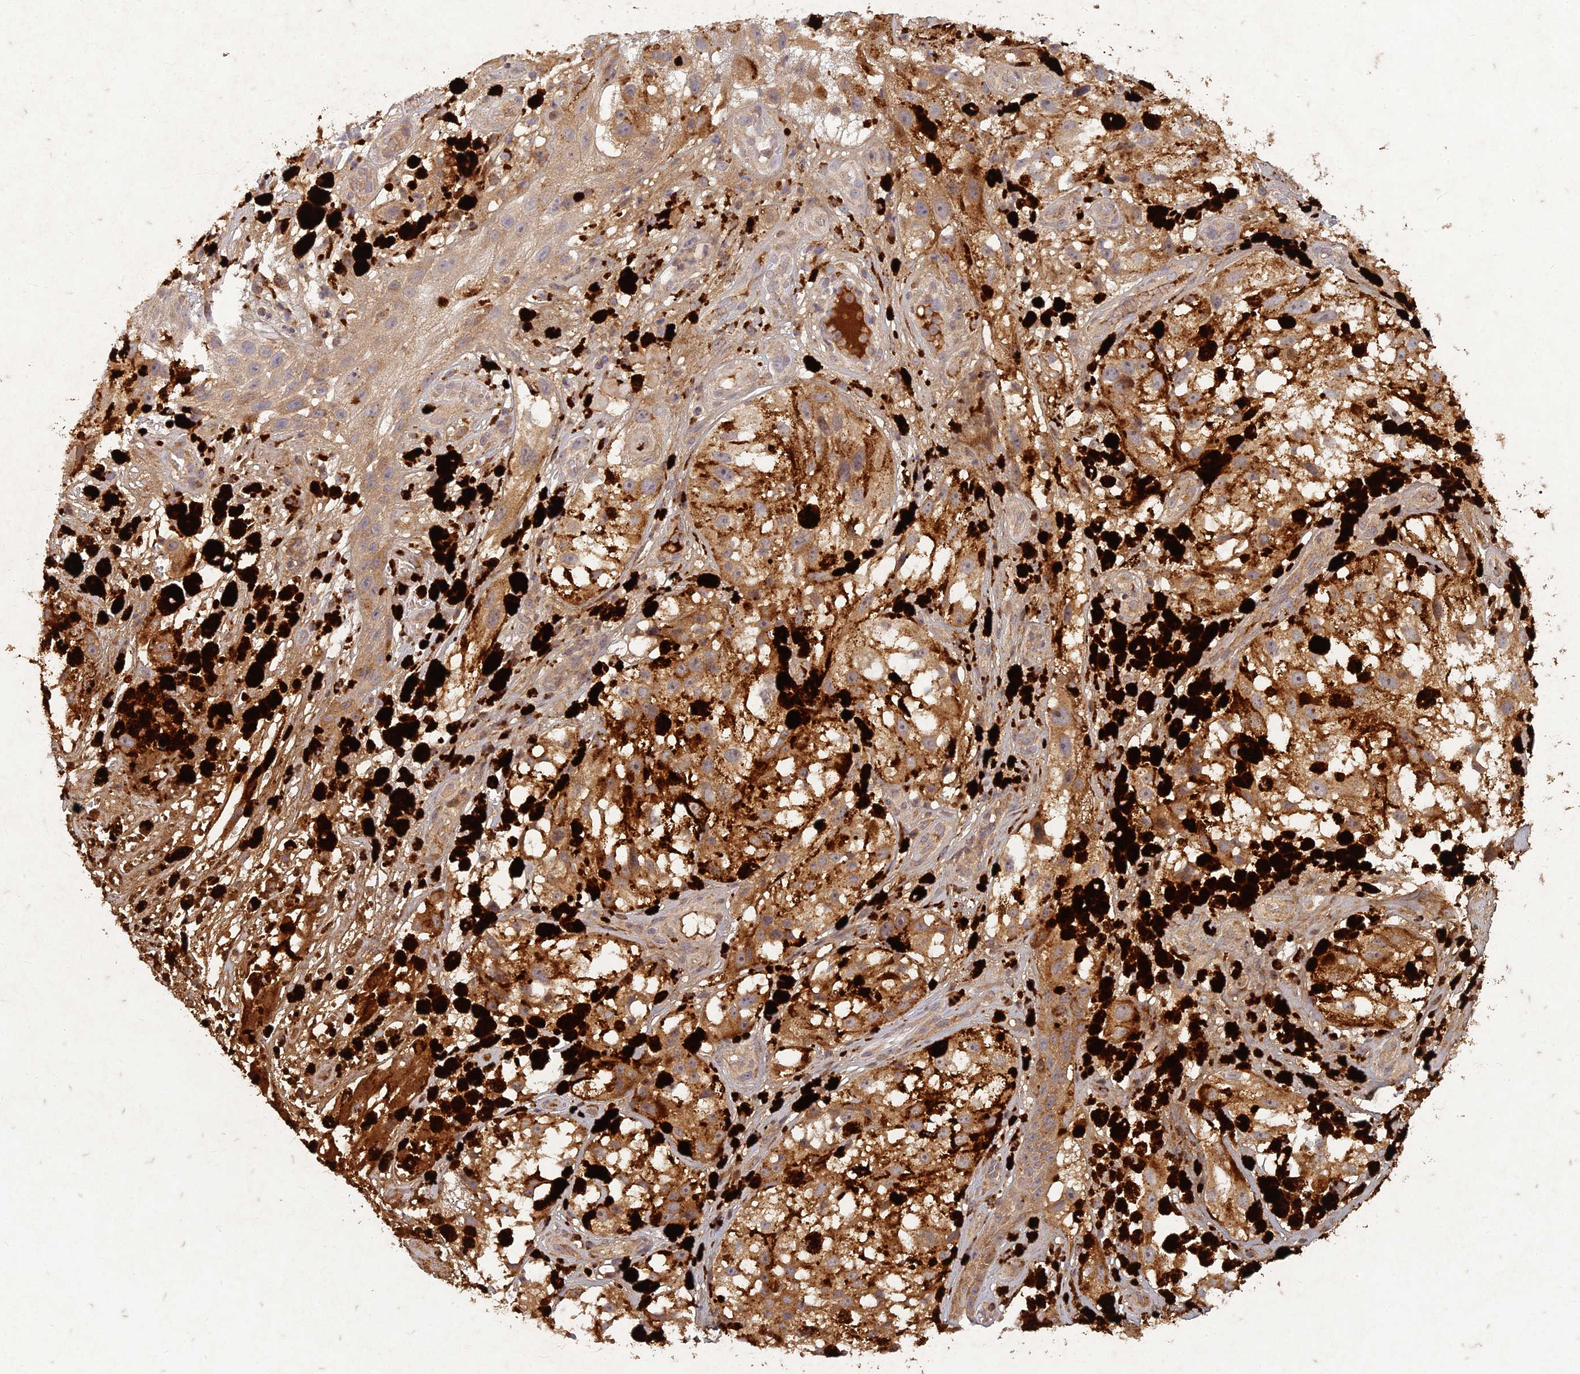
{"staining": {"intensity": "moderate", "quantity": ">75%", "location": "cytoplasmic/membranous"}, "tissue": "melanoma", "cell_type": "Tumor cells", "image_type": "cancer", "snomed": [{"axis": "morphology", "description": "Malignant melanoma, NOS"}, {"axis": "topography", "description": "Skin"}], "caption": "DAB (3,3'-diaminobenzidine) immunohistochemical staining of melanoma reveals moderate cytoplasmic/membranous protein staining in about >75% of tumor cells.", "gene": "TCF25", "patient": {"sex": "male", "age": 88}}